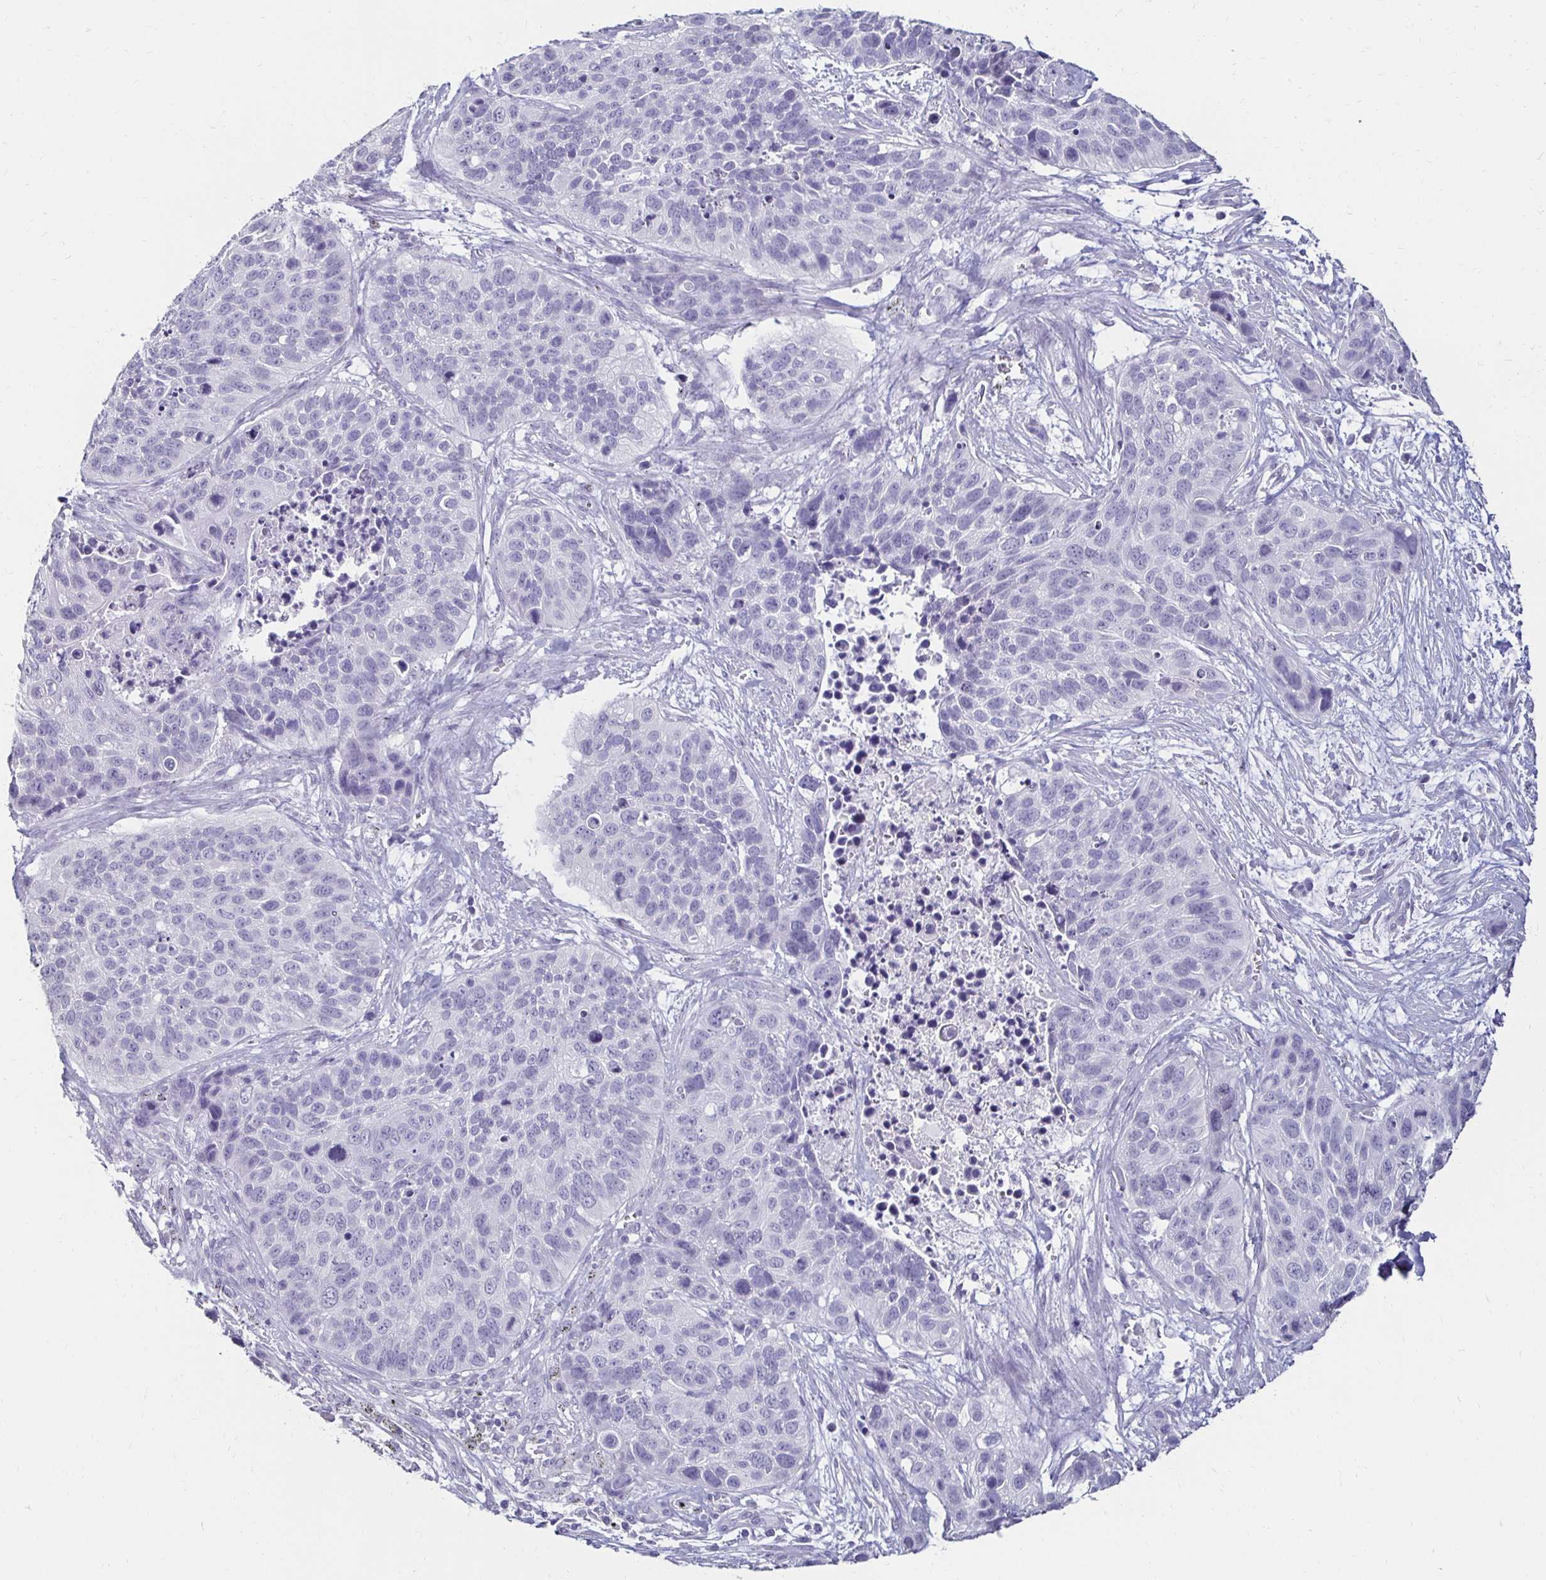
{"staining": {"intensity": "negative", "quantity": "none", "location": "none"}, "tissue": "lung cancer", "cell_type": "Tumor cells", "image_type": "cancer", "snomed": [{"axis": "morphology", "description": "Squamous cell carcinoma, NOS"}, {"axis": "topography", "description": "Lung"}], "caption": "Tumor cells are negative for protein expression in human squamous cell carcinoma (lung).", "gene": "TOMM34", "patient": {"sex": "male", "age": 62}}